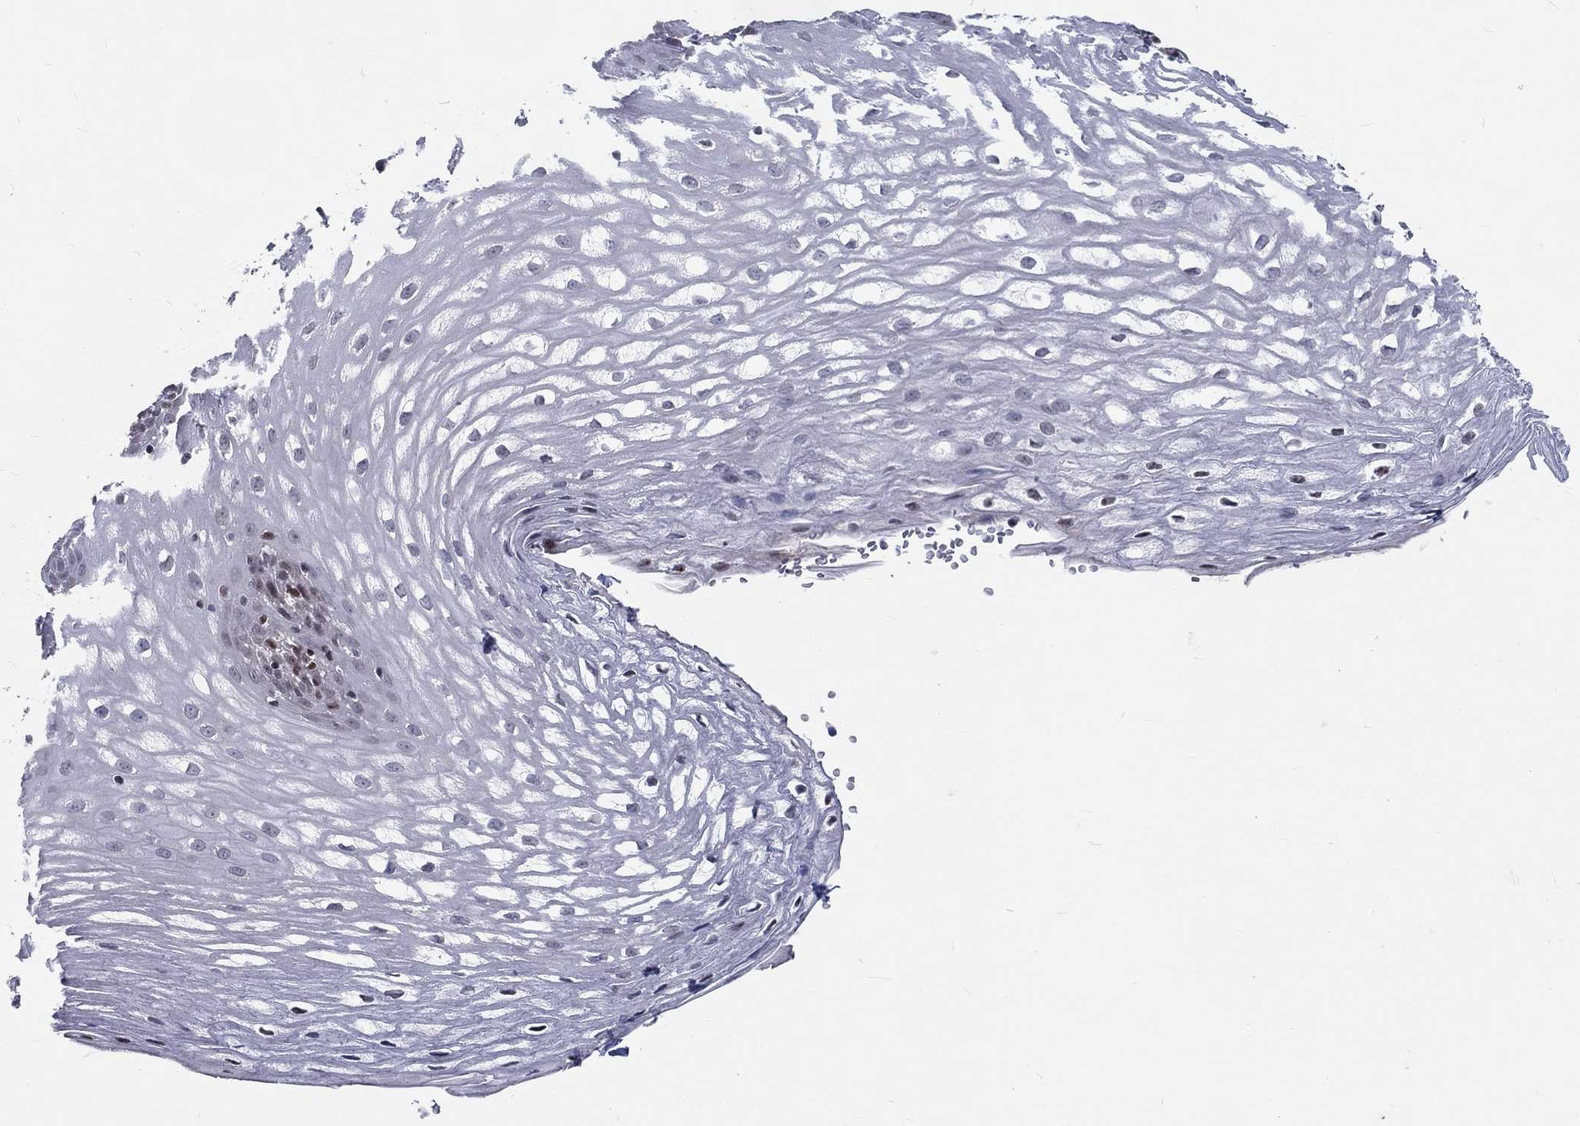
{"staining": {"intensity": "weak", "quantity": "<25%", "location": "nuclear"}, "tissue": "esophagus", "cell_type": "Squamous epithelial cells", "image_type": "normal", "snomed": [{"axis": "morphology", "description": "Normal tissue, NOS"}, {"axis": "topography", "description": "Esophagus"}], "caption": "IHC of benign esophagus displays no staining in squamous epithelial cells.", "gene": "ZBED1", "patient": {"sex": "male", "age": 72}}